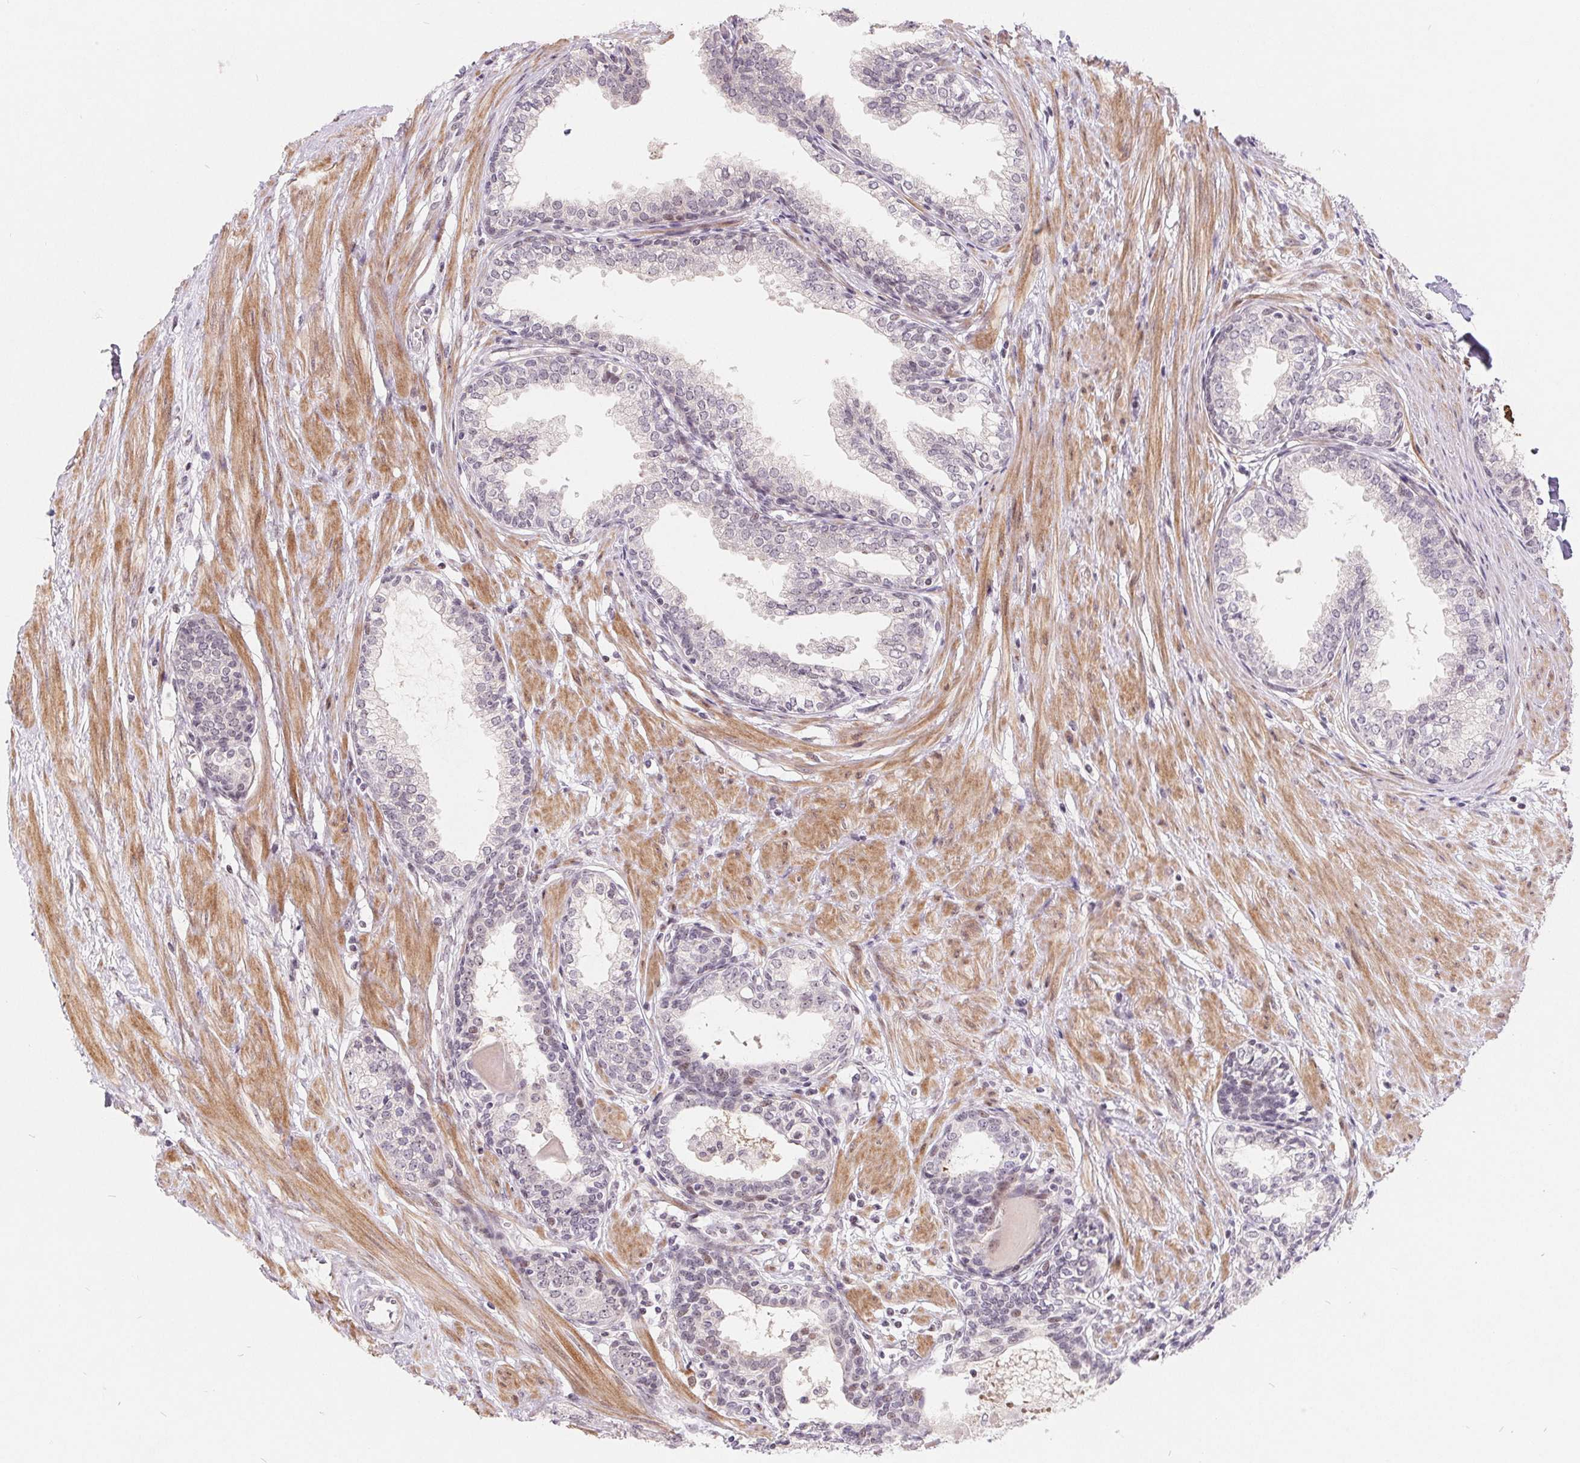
{"staining": {"intensity": "negative", "quantity": "none", "location": "none"}, "tissue": "prostate", "cell_type": "Glandular cells", "image_type": "normal", "snomed": [{"axis": "morphology", "description": "Normal tissue, NOS"}, {"axis": "topography", "description": "Prostate"}], "caption": "A photomicrograph of prostate stained for a protein displays no brown staining in glandular cells. The staining is performed using DAB (3,3'-diaminobenzidine) brown chromogen with nuclei counter-stained in using hematoxylin.", "gene": "NRG2", "patient": {"sex": "male", "age": 55}}